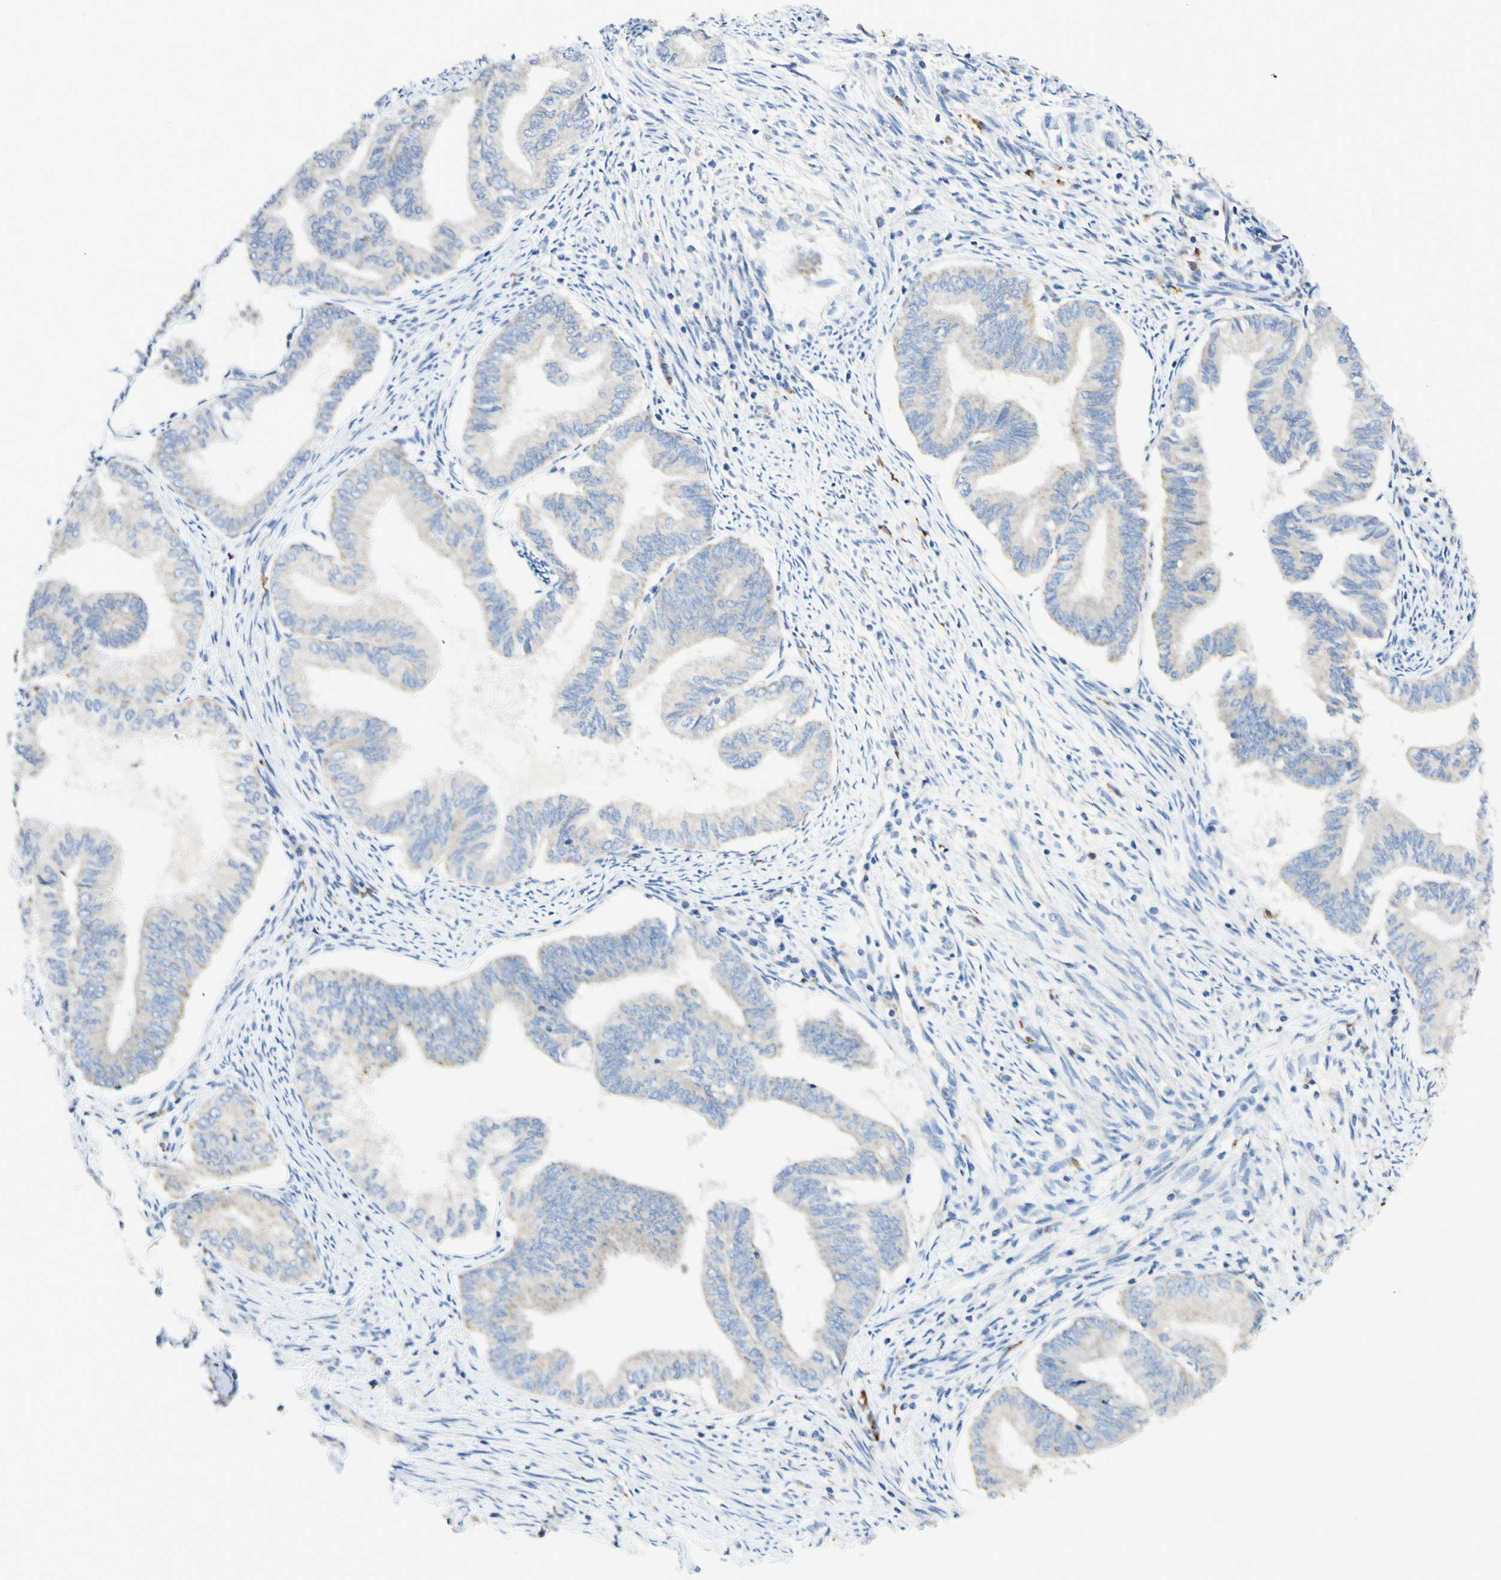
{"staining": {"intensity": "weak", "quantity": "25%-75%", "location": "cytoplasmic/membranous"}, "tissue": "endometrial cancer", "cell_type": "Tumor cells", "image_type": "cancer", "snomed": [{"axis": "morphology", "description": "Adenocarcinoma, NOS"}, {"axis": "topography", "description": "Endometrium"}], "caption": "A high-resolution image shows IHC staining of endometrial cancer (adenocarcinoma), which reveals weak cytoplasmic/membranous positivity in approximately 25%-75% of tumor cells. (IHC, brightfield microscopy, high magnification).", "gene": "ARMC10", "patient": {"sex": "female", "age": 86}}